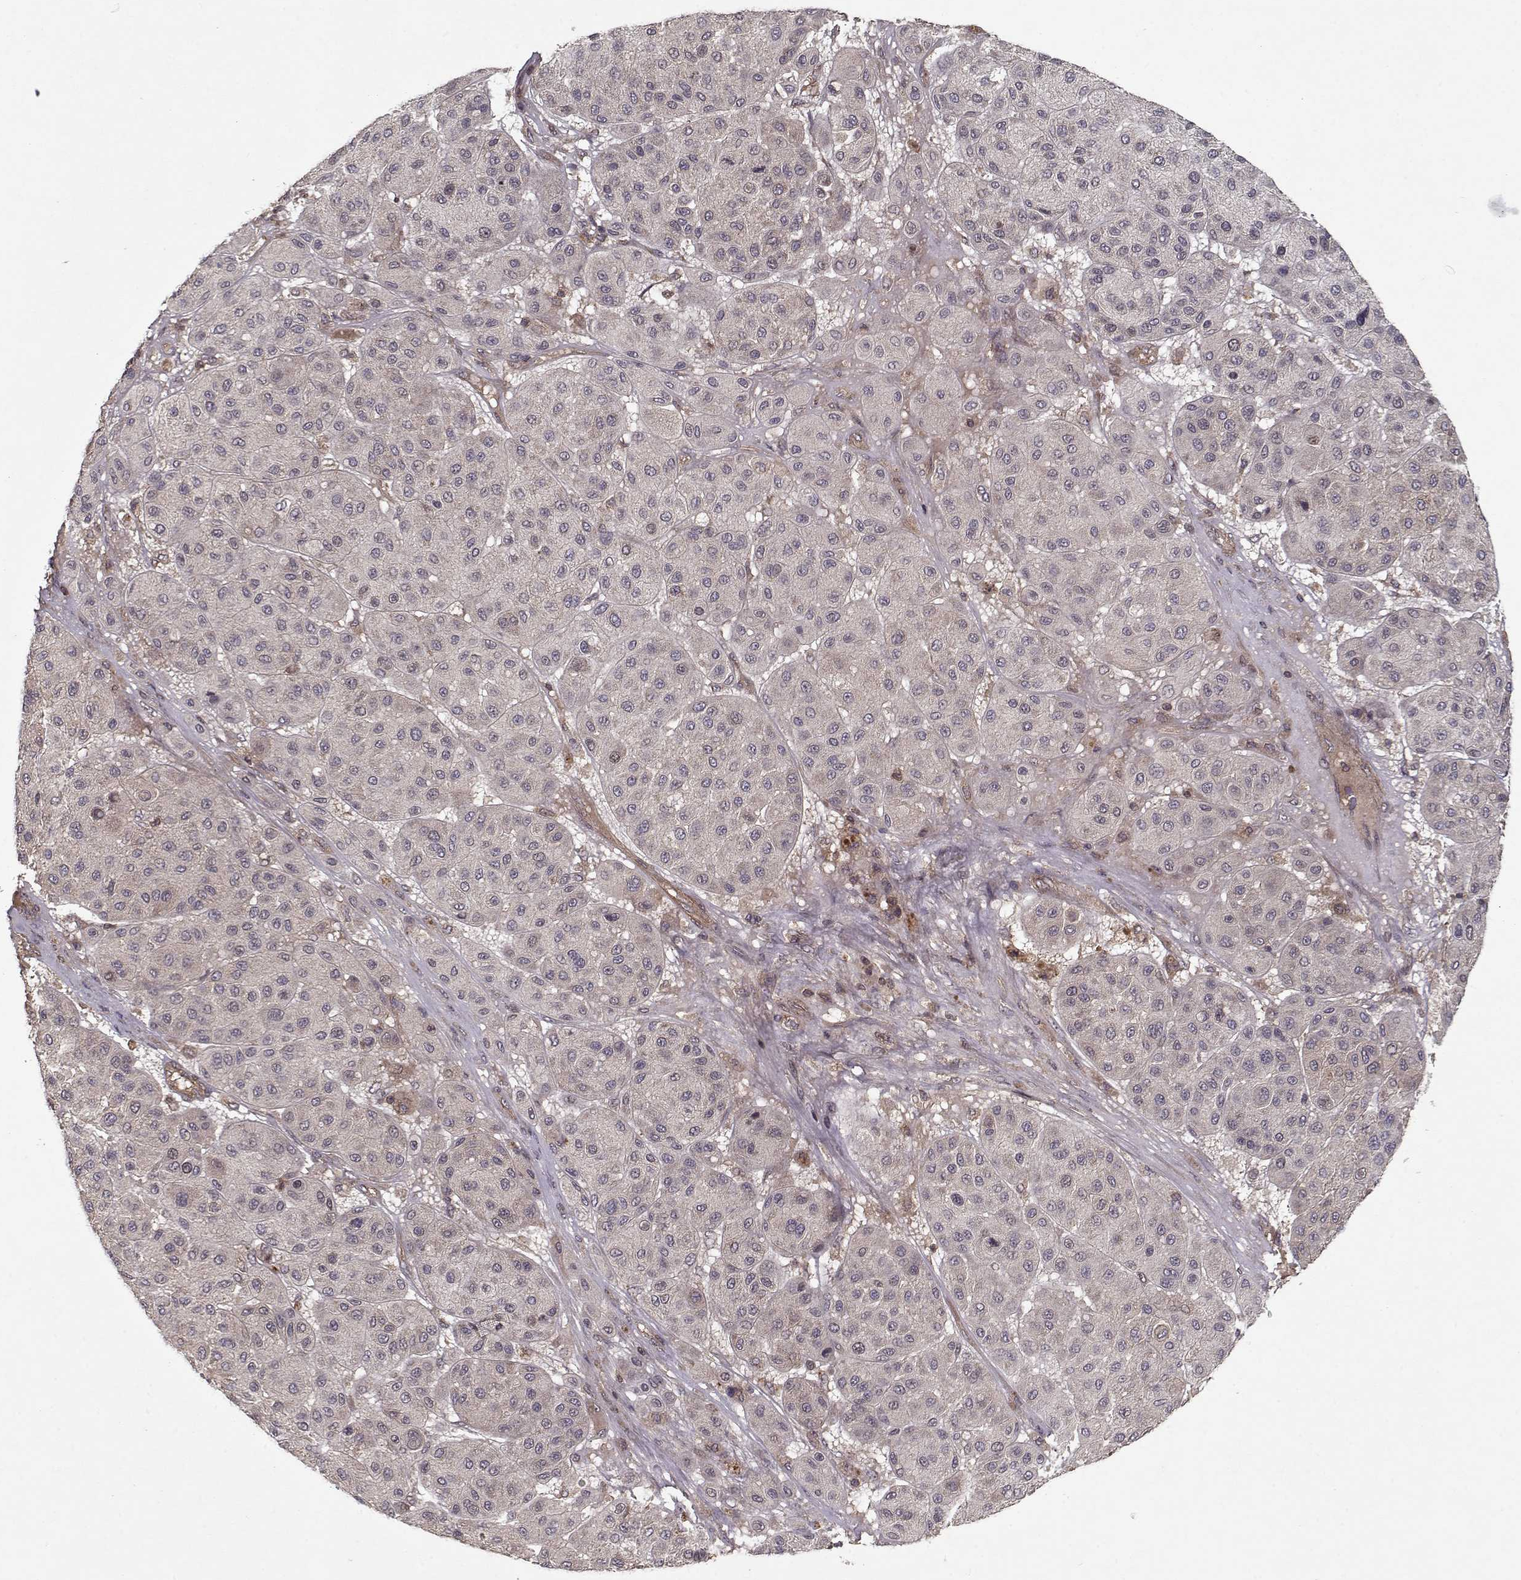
{"staining": {"intensity": "negative", "quantity": "none", "location": "none"}, "tissue": "melanoma", "cell_type": "Tumor cells", "image_type": "cancer", "snomed": [{"axis": "morphology", "description": "Malignant melanoma, Metastatic site"}, {"axis": "topography", "description": "Smooth muscle"}], "caption": "This is an IHC micrograph of human malignant melanoma (metastatic site). There is no staining in tumor cells.", "gene": "PPP1R12A", "patient": {"sex": "male", "age": 41}}